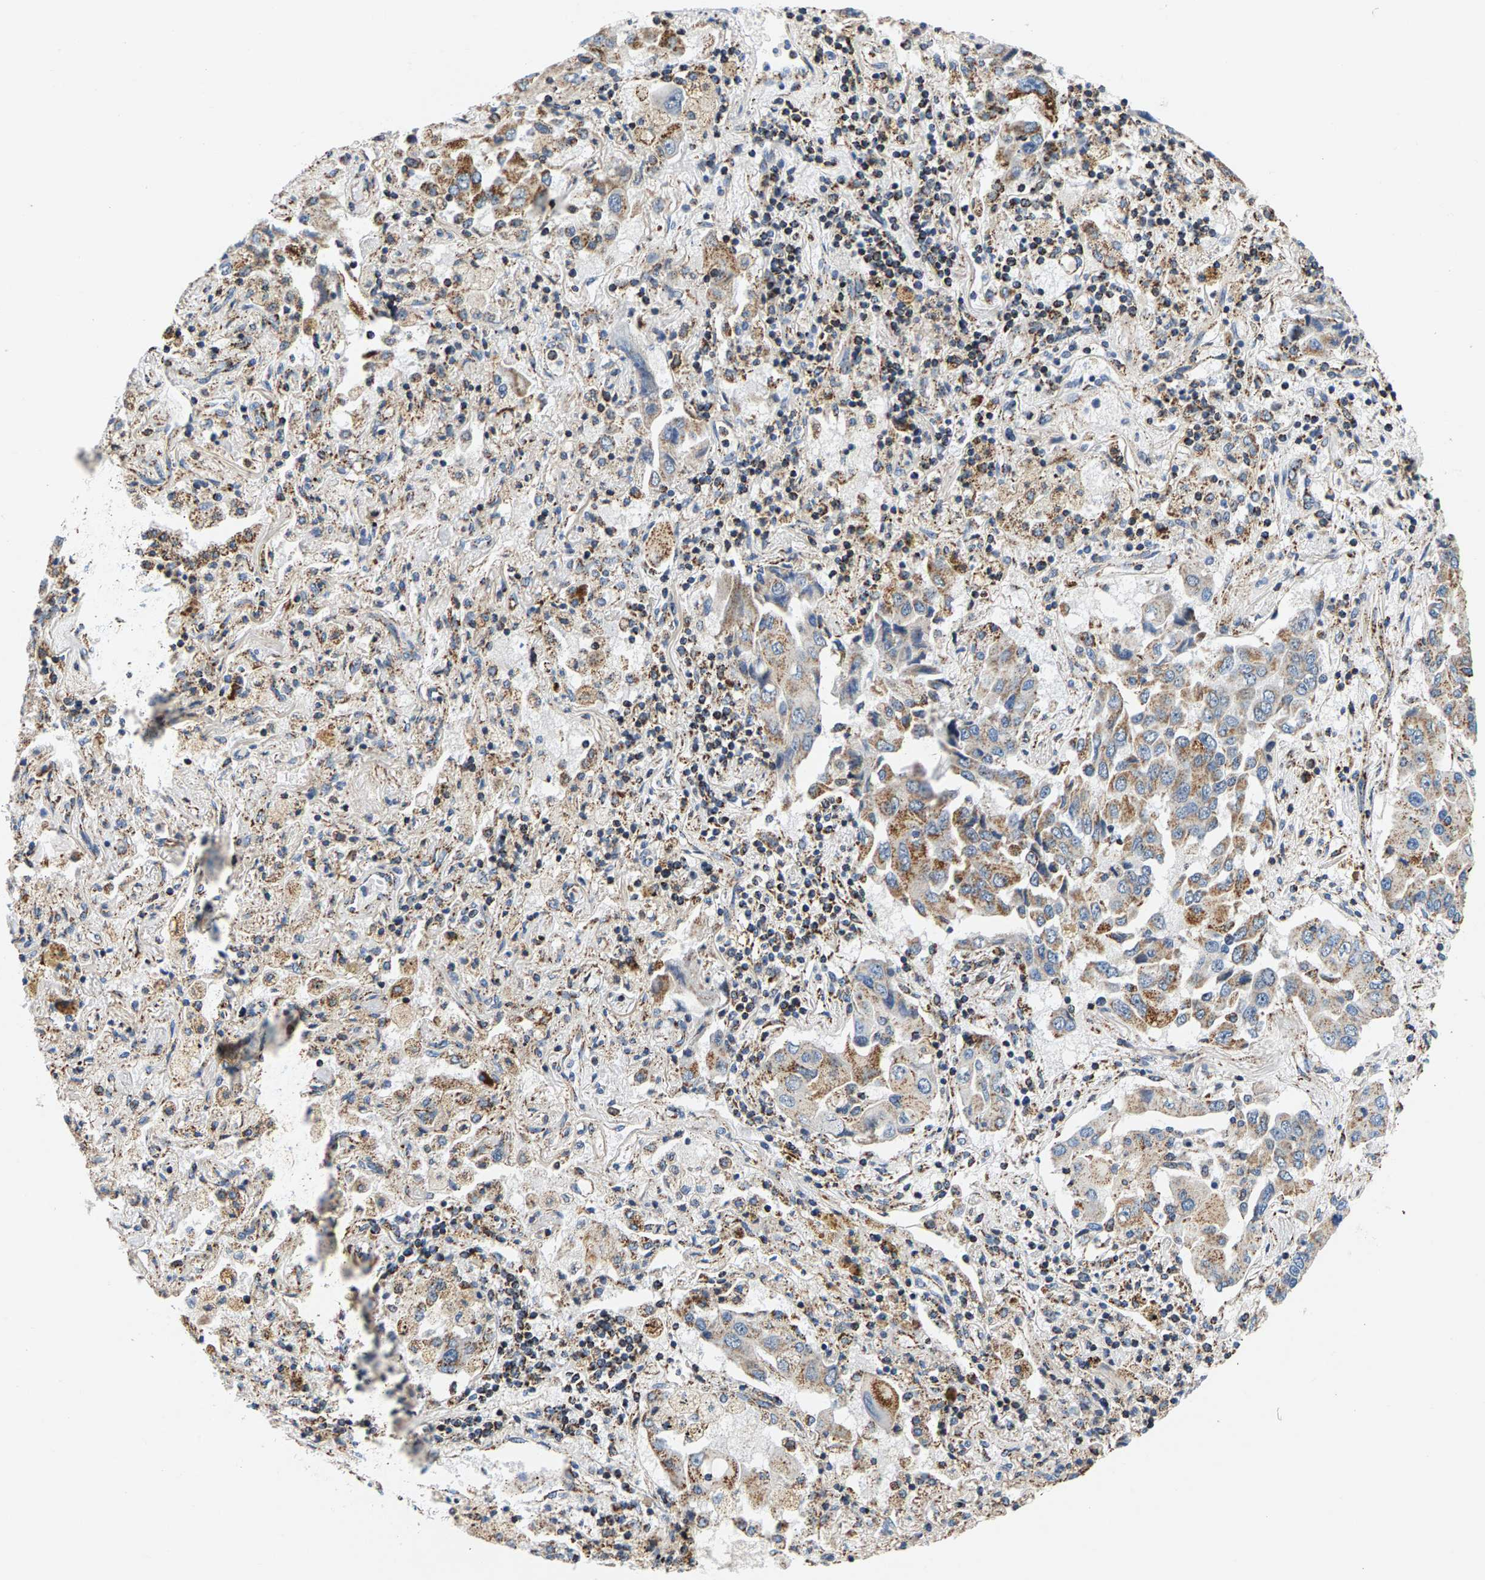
{"staining": {"intensity": "moderate", "quantity": ">75%", "location": "cytoplasmic/membranous"}, "tissue": "lung cancer", "cell_type": "Tumor cells", "image_type": "cancer", "snomed": [{"axis": "morphology", "description": "Adenocarcinoma, NOS"}, {"axis": "topography", "description": "Lung"}], "caption": "Human adenocarcinoma (lung) stained with a brown dye shows moderate cytoplasmic/membranous positive staining in about >75% of tumor cells.", "gene": "PDE1A", "patient": {"sex": "female", "age": 65}}